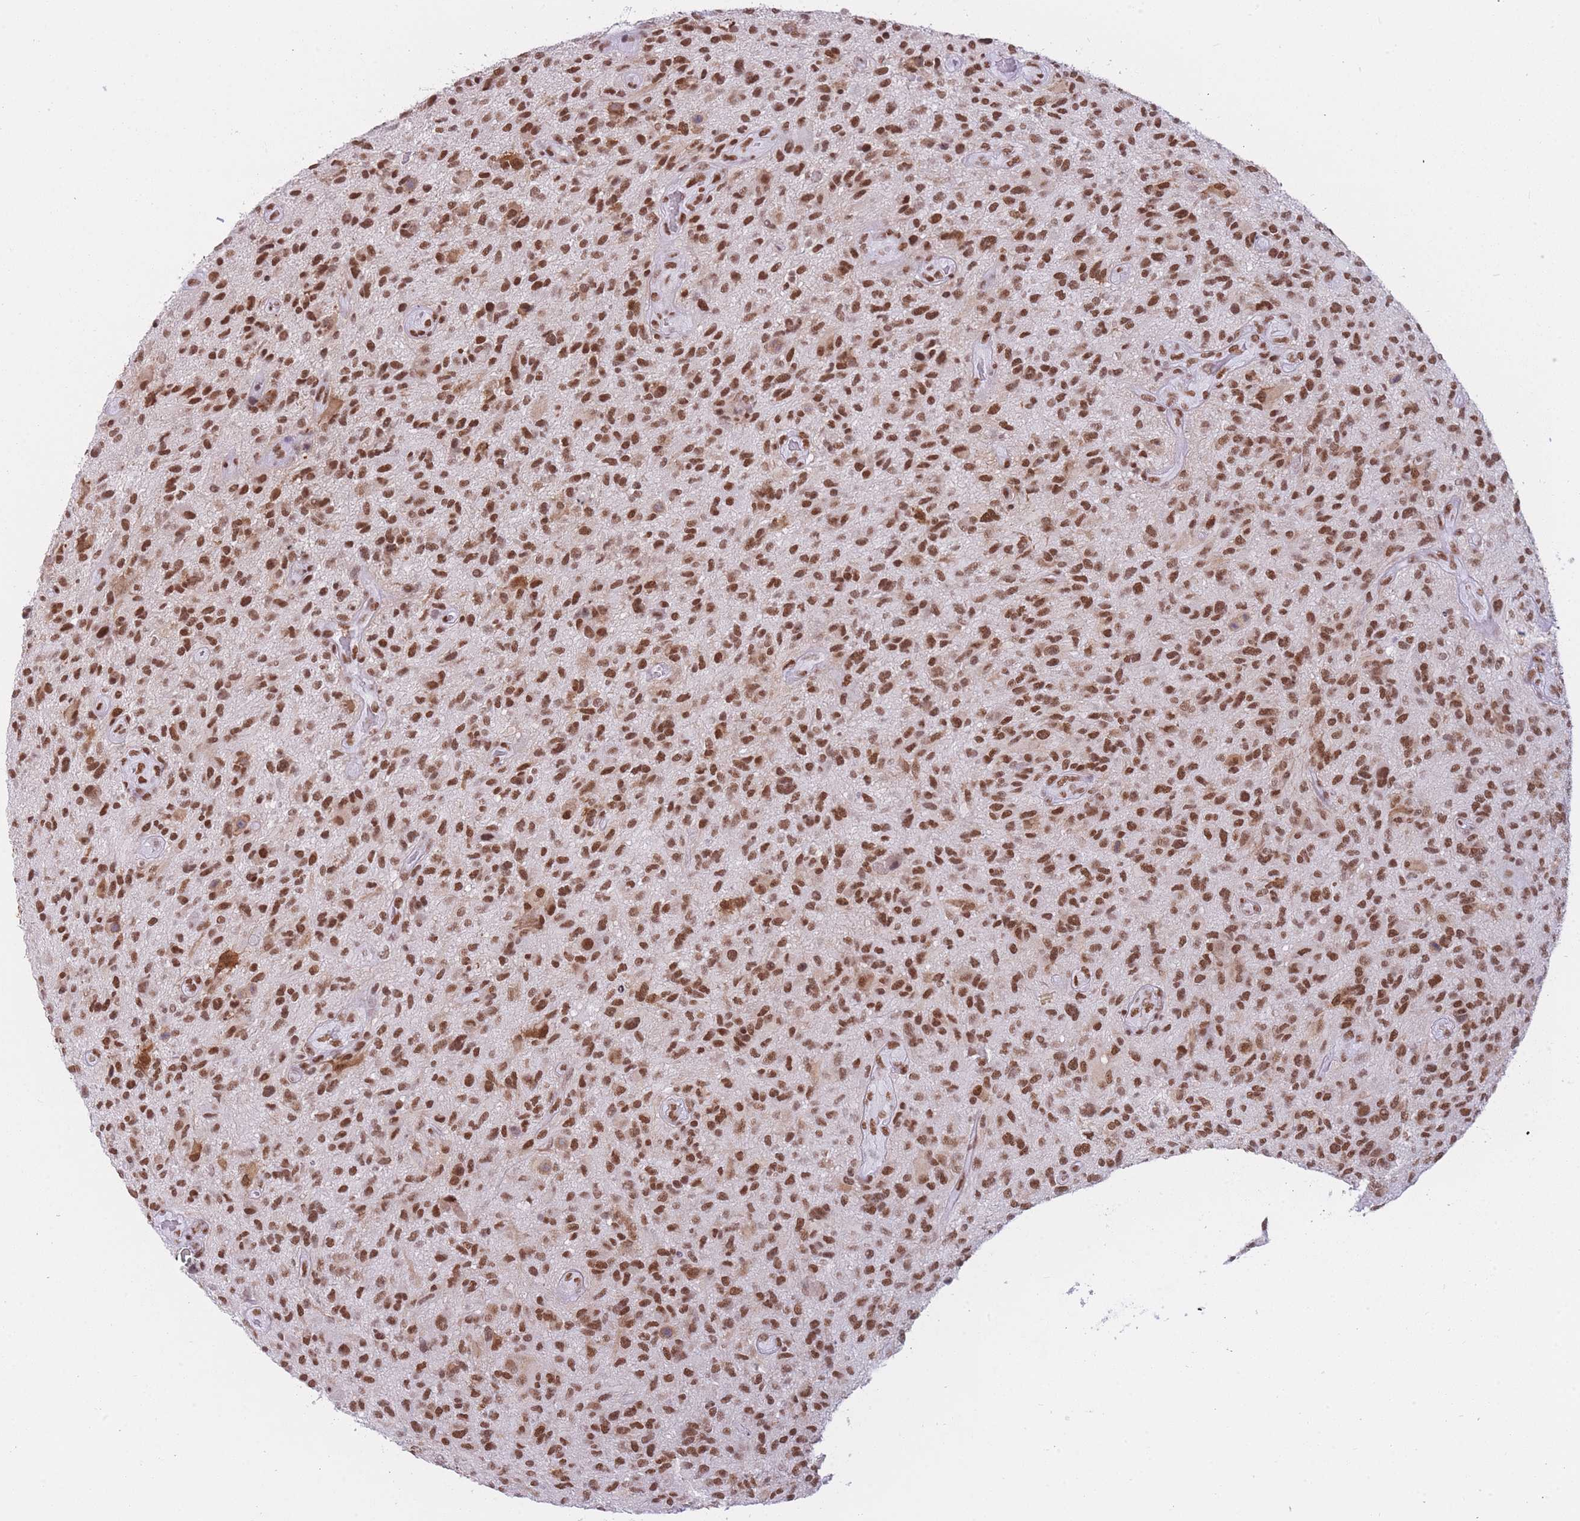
{"staining": {"intensity": "moderate", "quantity": ">75%", "location": "nuclear"}, "tissue": "glioma", "cell_type": "Tumor cells", "image_type": "cancer", "snomed": [{"axis": "morphology", "description": "Glioma, malignant, High grade"}, {"axis": "topography", "description": "Brain"}], "caption": "Protein analysis of glioma tissue shows moderate nuclear staining in approximately >75% of tumor cells. The staining was performed using DAB, with brown indicating positive protein expression. Nuclei are stained blue with hematoxylin.", "gene": "HNRNPUL1", "patient": {"sex": "male", "age": 47}}